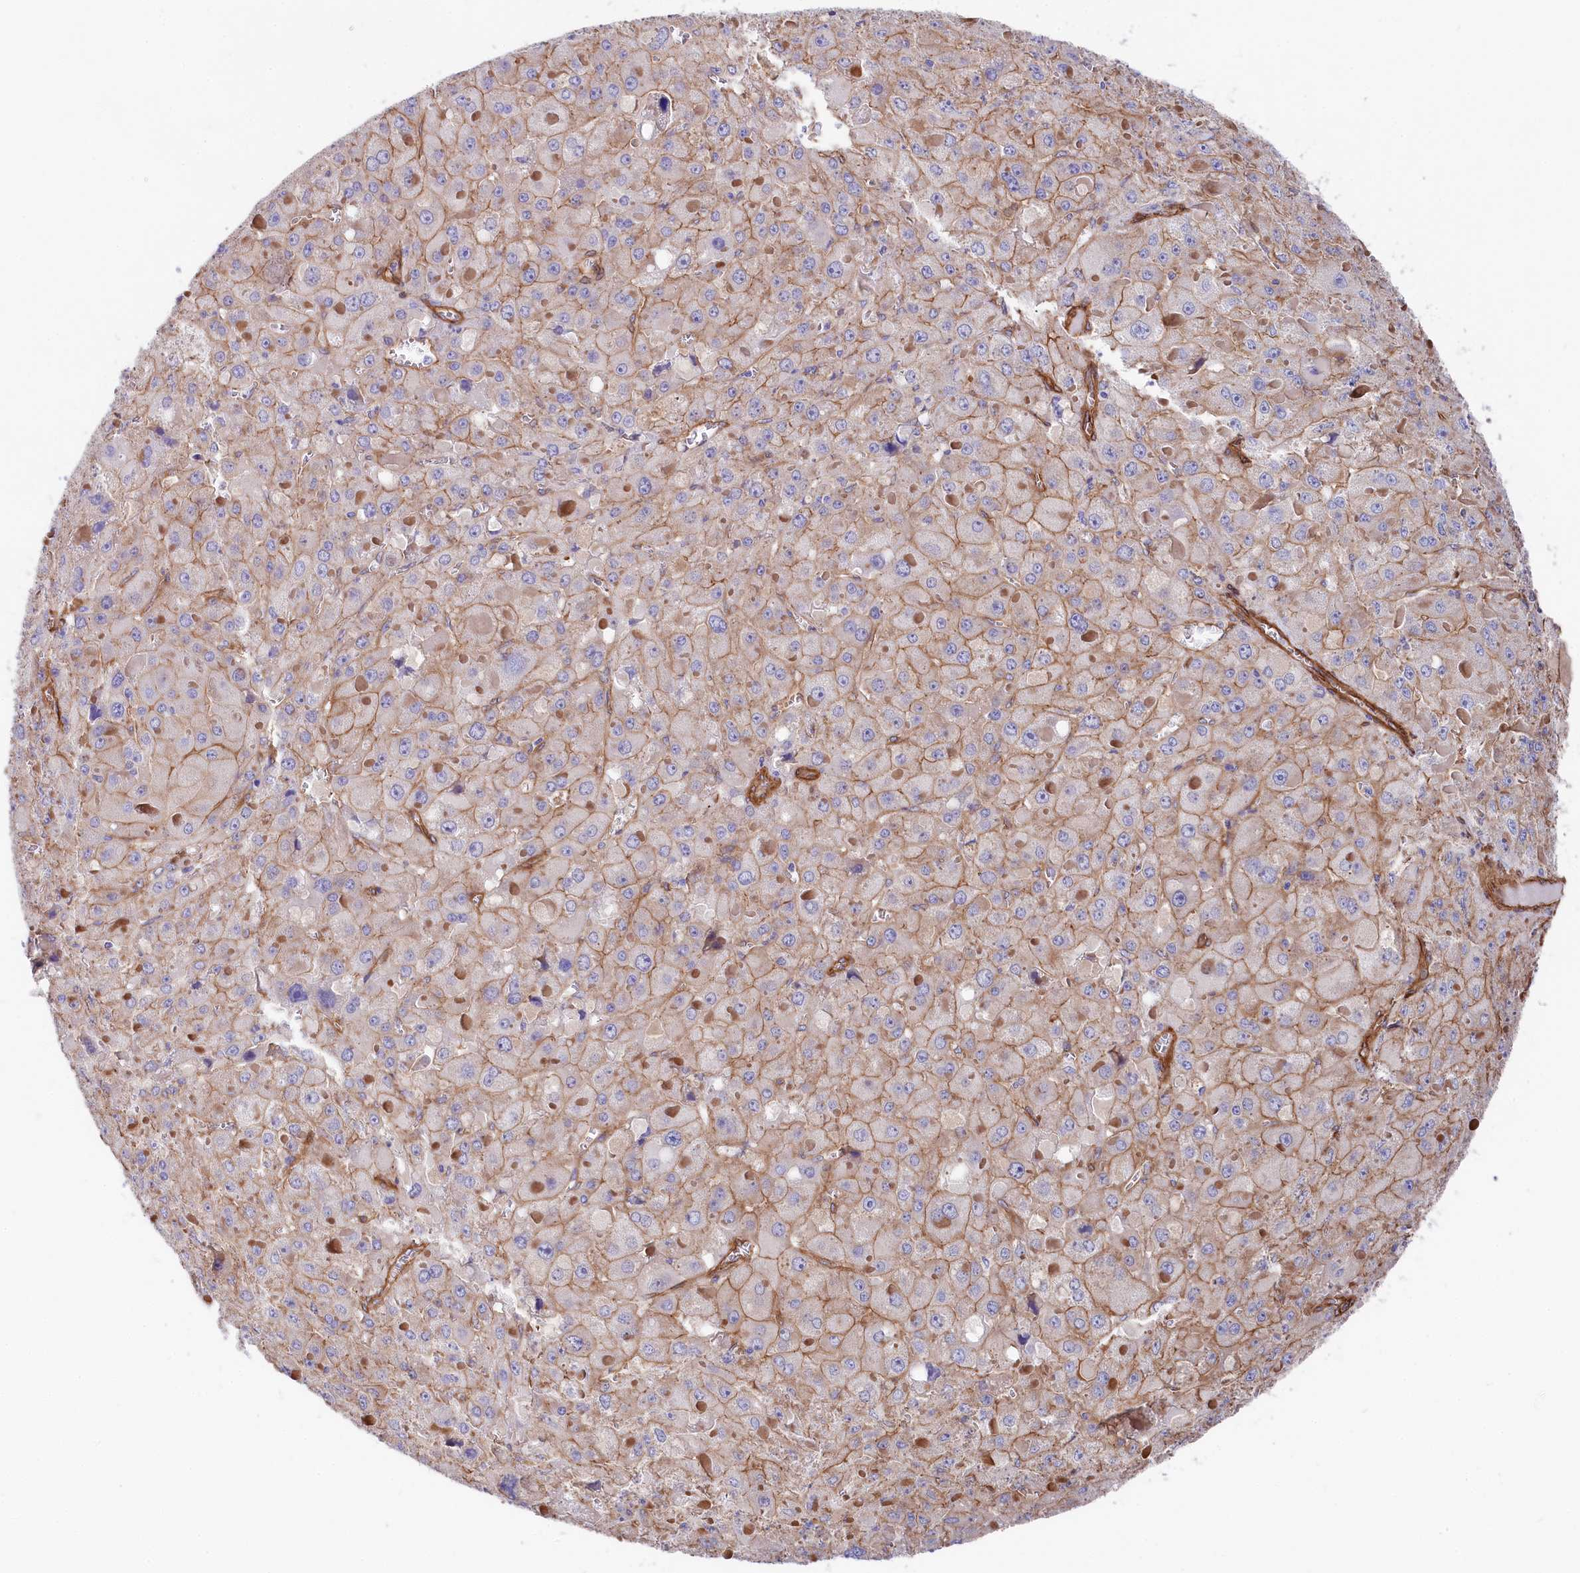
{"staining": {"intensity": "moderate", "quantity": "25%-75%", "location": "cytoplasmic/membranous"}, "tissue": "liver cancer", "cell_type": "Tumor cells", "image_type": "cancer", "snomed": [{"axis": "morphology", "description": "Carcinoma, Hepatocellular, NOS"}, {"axis": "topography", "description": "Liver"}], "caption": "Liver cancer (hepatocellular carcinoma) was stained to show a protein in brown. There is medium levels of moderate cytoplasmic/membranous expression in about 25%-75% of tumor cells.", "gene": "TNKS1BP1", "patient": {"sex": "female", "age": 73}}